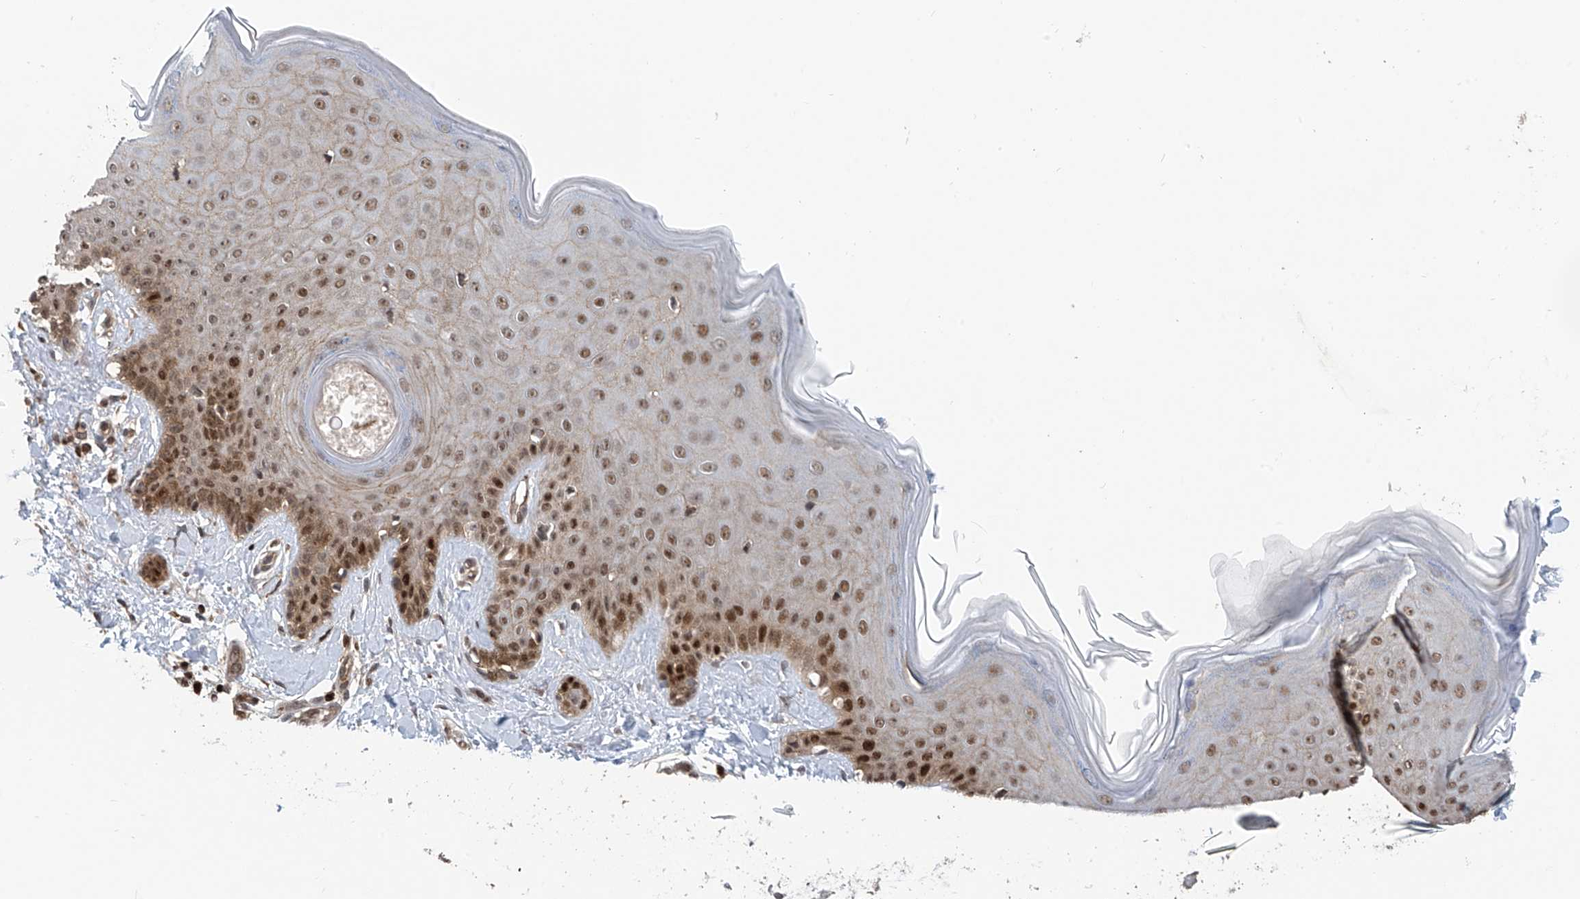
{"staining": {"intensity": "moderate", "quantity": ">75%", "location": "cytoplasmic/membranous,nuclear"}, "tissue": "skin", "cell_type": "Fibroblasts", "image_type": "normal", "snomed": [{"axis": "morphology", "description": "Normal tissue, NOS"}, {"axis": "topography", "description": "Skin"}], "caption": "Skin stained for a protein reveals moderate cytoplasmic/membranous,nuclear positivity in fibroblasts.", "gene": "DNAJC9", "patient": {"sex": "male", "age": 52}}